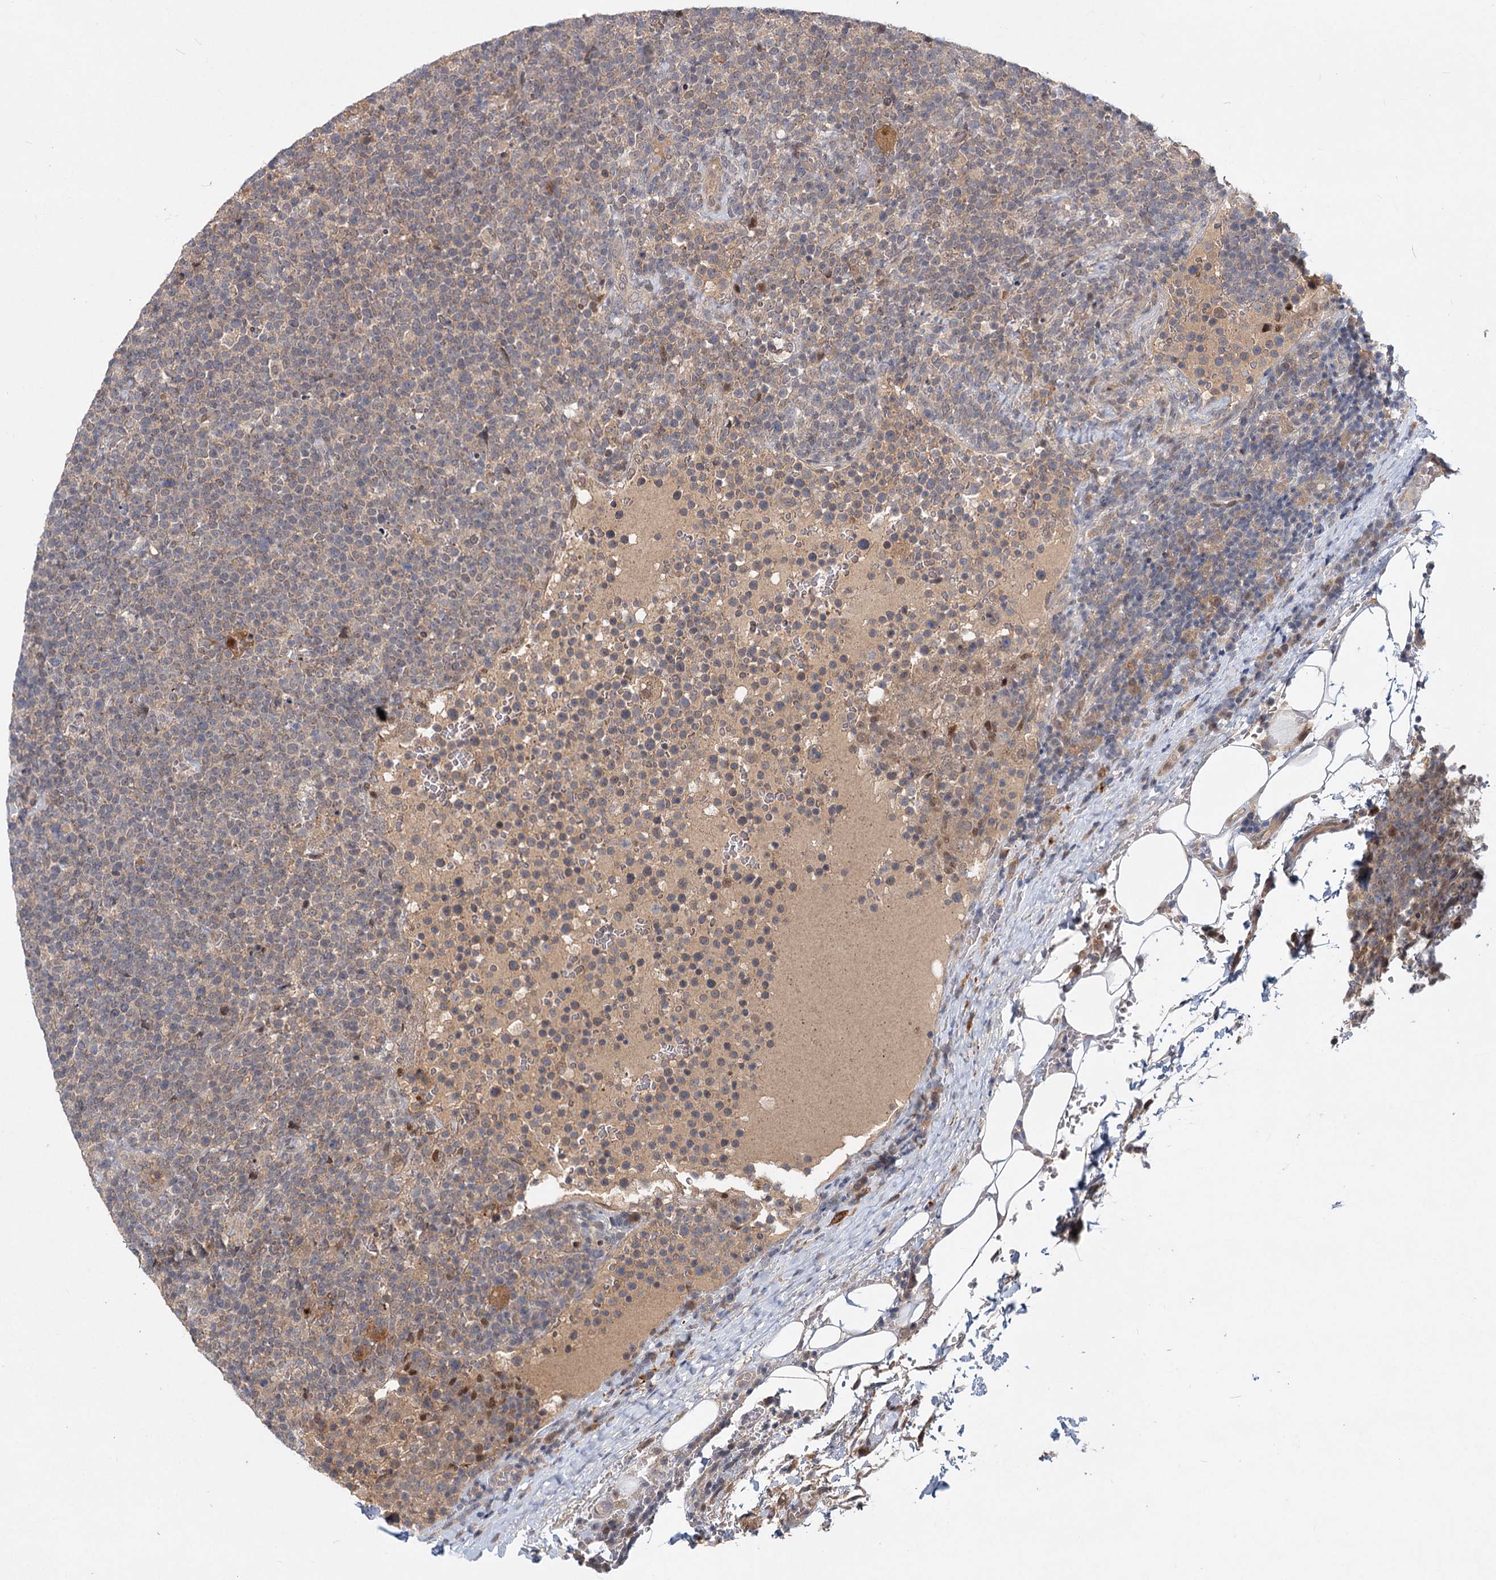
{"staining": {"intensity": "weak", "quantity": "25%-75%", "location": "cytoplasmic/membranous"}, "tissue": "lymphoma", "cell_type": "Tumor cells", "image_type": "cancer", "snomed": [{"axis": "morphology", "description": "Malignant lymphoma, non-Hodgkin's type, High grade"}, {"axis": "topography", "description": "Lymph node"}], "caption": "There is low levels of weak cytoplasmic/membranous staining in tumor cells of malignant lymphoma, non-Hodgkin's type (high-grade), as demonstrated by immunohistochemical staining (brown color).", "gene": "AP3B1", "patient": {"sex": "male", "age": 61}}